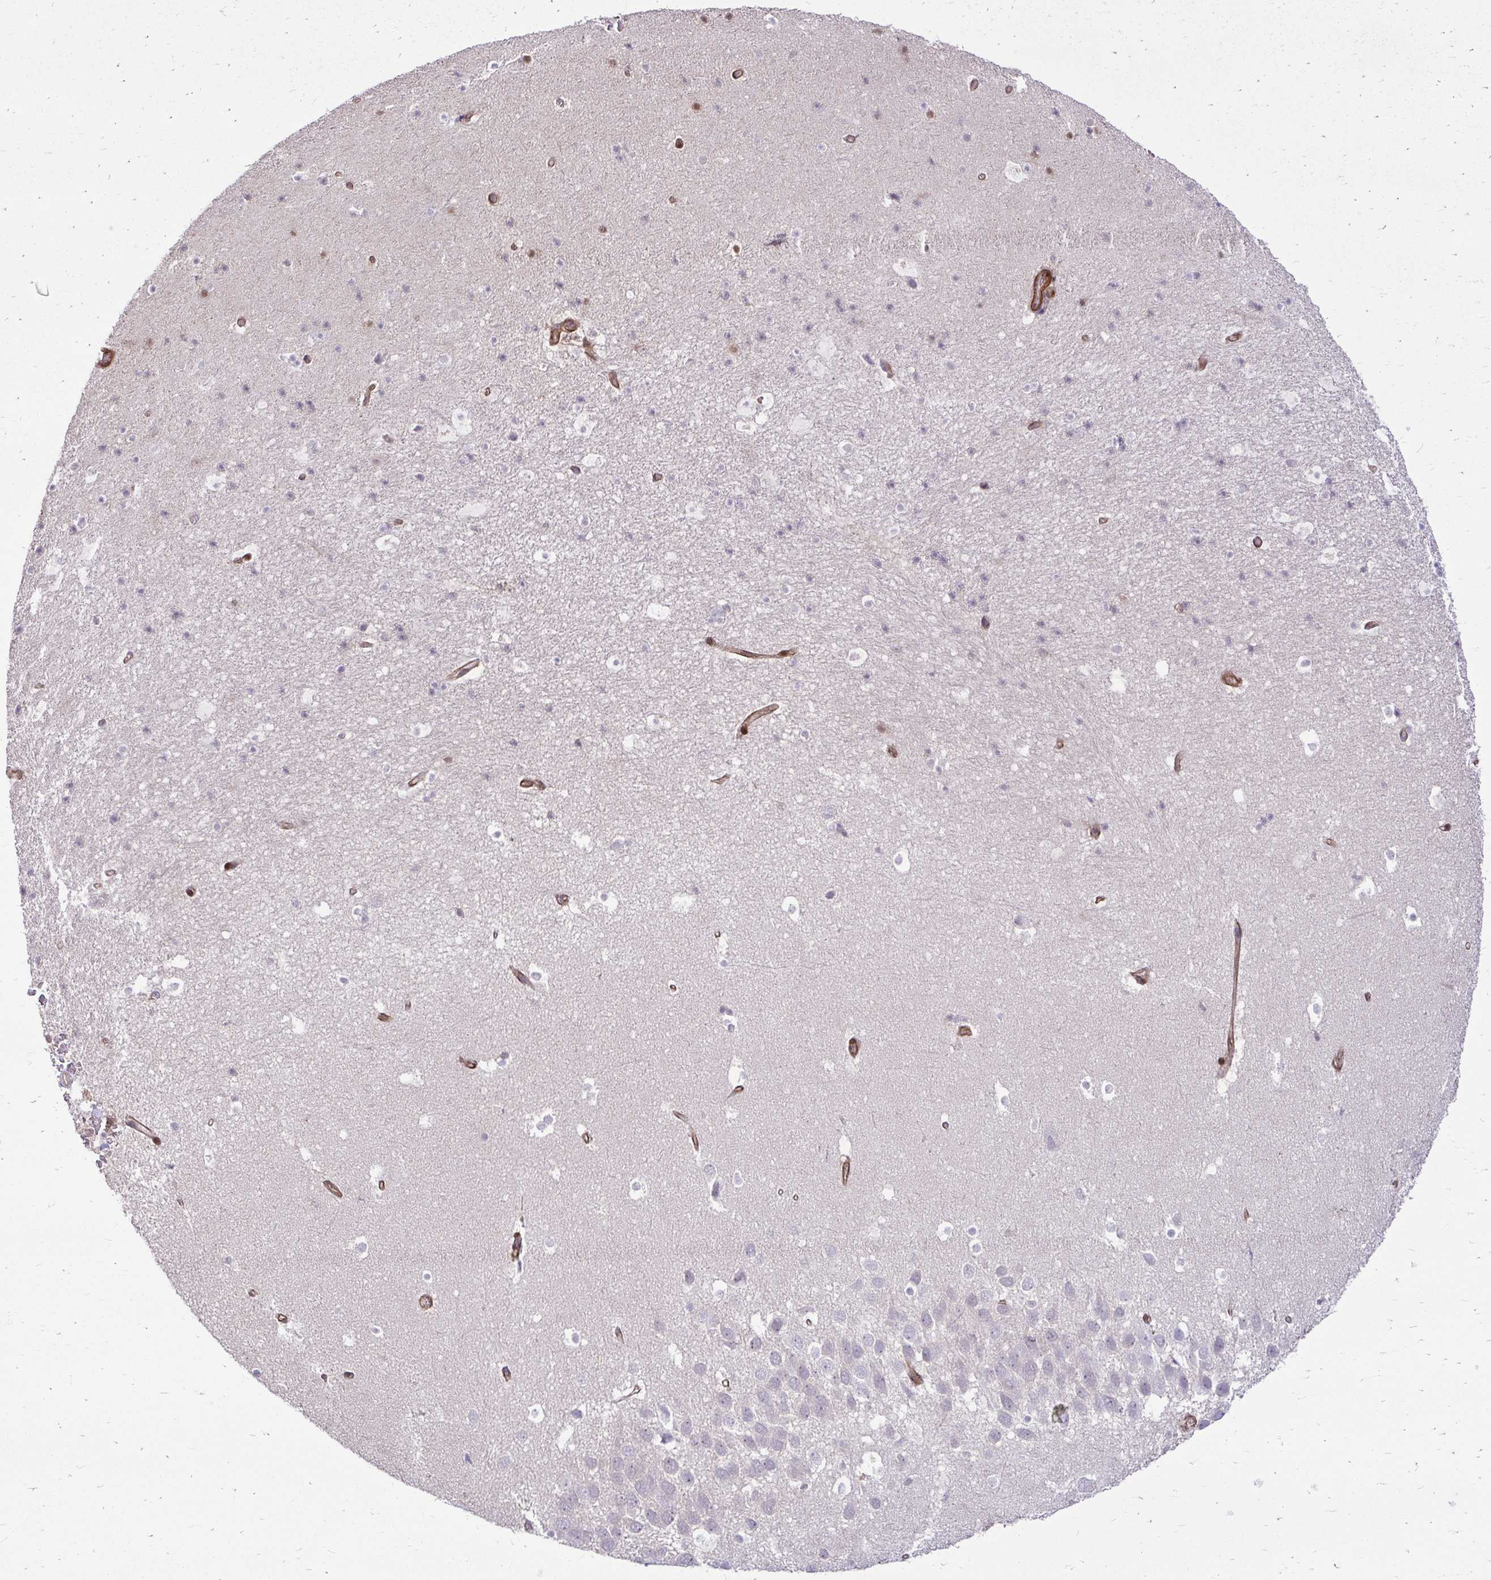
{"staining": {"intensity": "weak", "quantity": "<25%", "location": "nuclear"}, "tissue": "hippocampus", "cell_type": "Glial cells", "image_type": "normal", "snomed": [{"axis": "morphology", "description": "Normal tissue, NOS"}, {"axis": "topography", "description": "Hippocampus"}], "caption": "Glial cells are negative for brown protein staining in normal hippocampus. (Stains: DAB immunohistochemistry (IHC) with hematoxylin counter stain, Microscopy: brightfield microscopy at high magnification).", "gene": "TRIP6", "patient": {"sex": "male", "age": 26}}